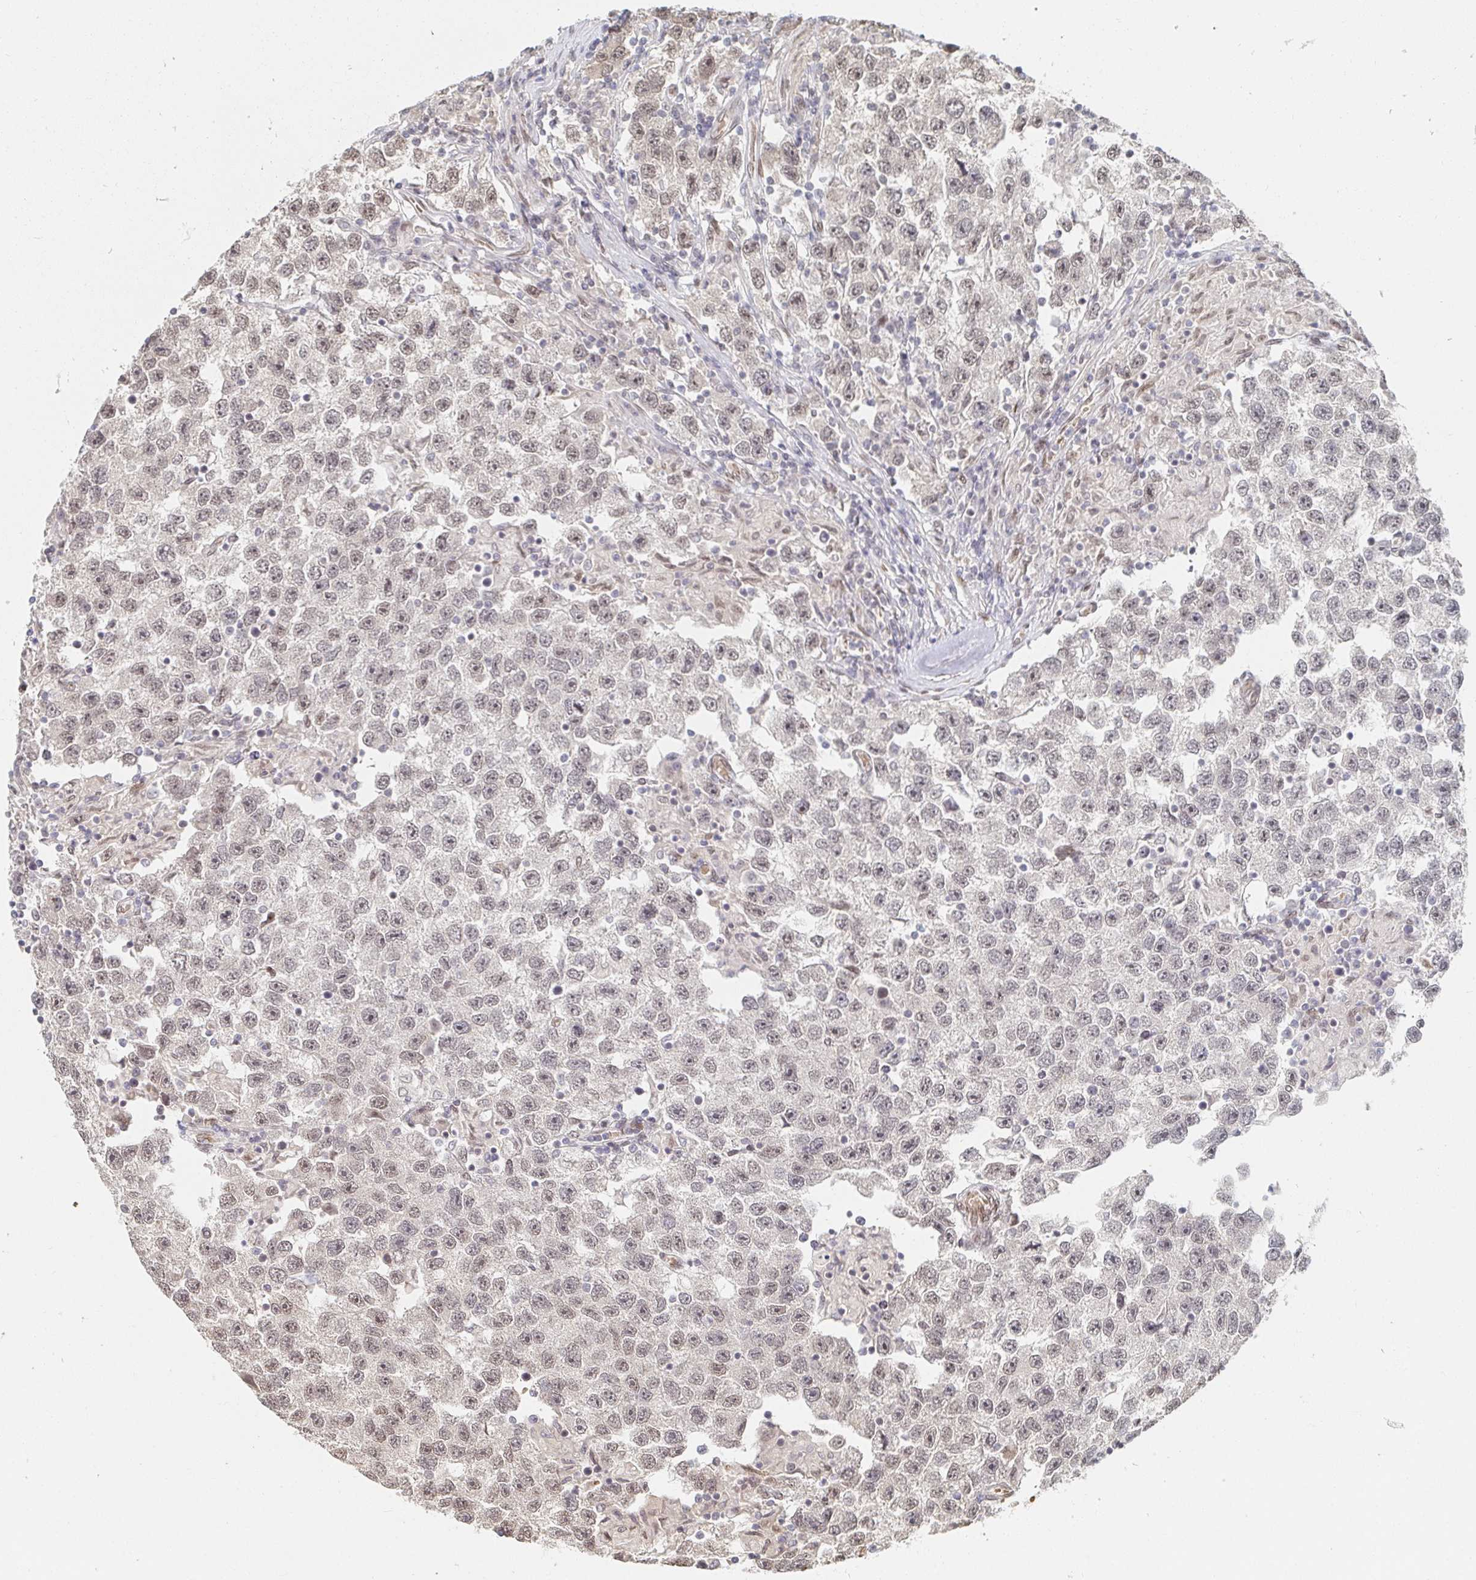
{"staining": {"intensity": "weak", "quantity": "<25%", "location": "nuclear"}, "tissue": "testis cancer", "cell_type": "Tumor cells", "image_type": "cancer", "snomed": [{"axis": "morphology", "description": "Seminoma, NOS"}, {"axis": "topography", "description": "Testis"}], "caption": "This is an immunohistochemistry (IHC) histopathology image of human testis cancer (seminoma). There is no positivity in tumor cells.", "gene": "CHD2", "patient": {"sex": "male", "age": 26}}